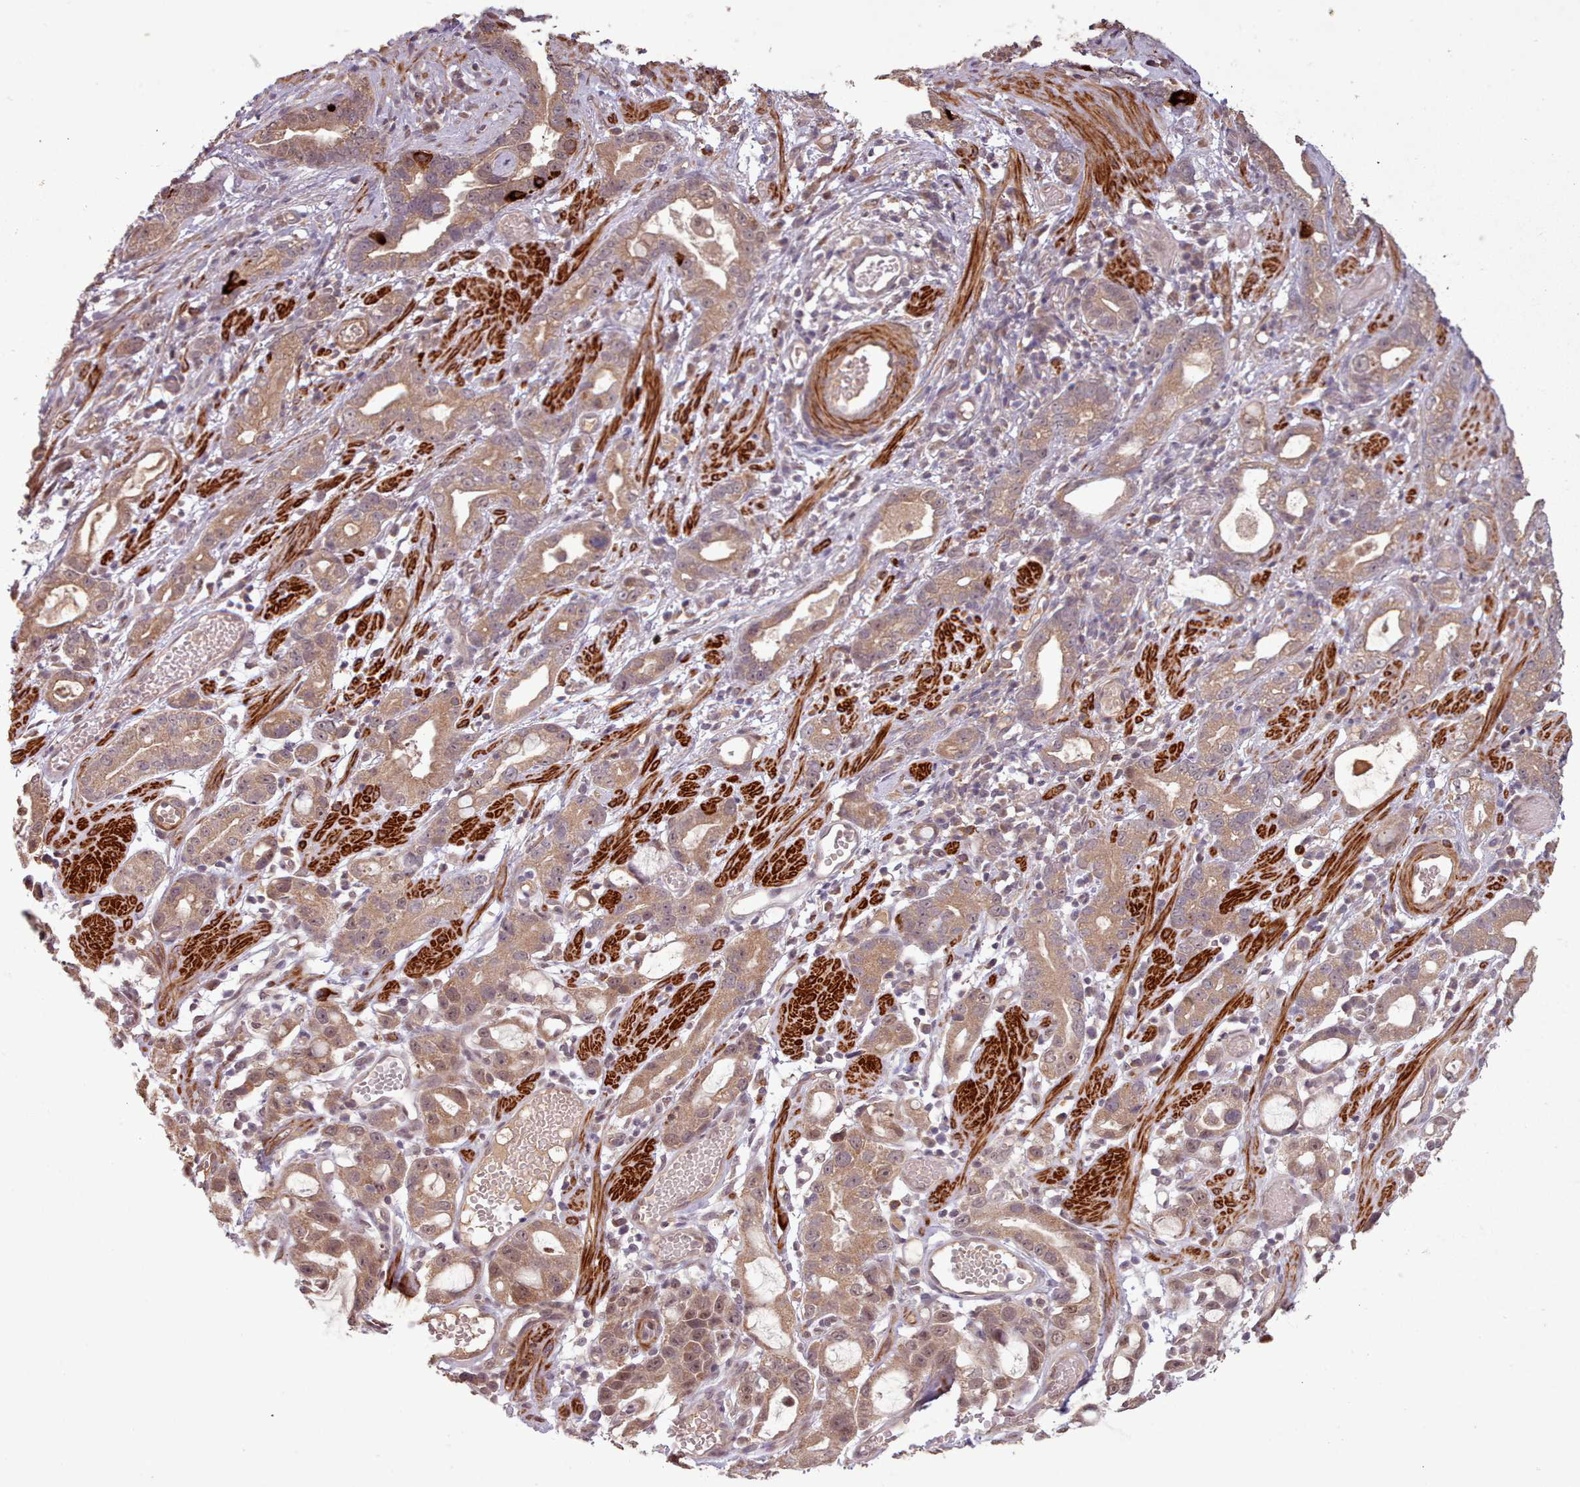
{"staining": {"intensity": "moderate", "quantity": ">75%", "location": "cytoplasmic/membranous,nuclear"}, "tissue": "stomach cancer", "cell_type": "Tumor cells", "image_type": "cancer", "snomed": [{"axis": "morphology", "description": "Adenocarcinoma, NOS"}, {"axis": "topography", "description": "Stomach"}], "caption": "Tumor cells demonstrate medium levels of moderate cytoplasmic/membranous and nuclear staining in about >75% of cells in human adenocarcinoma (stomach).", "gene": "CDC6", "patient": {"sex": "male", "age": 55}}